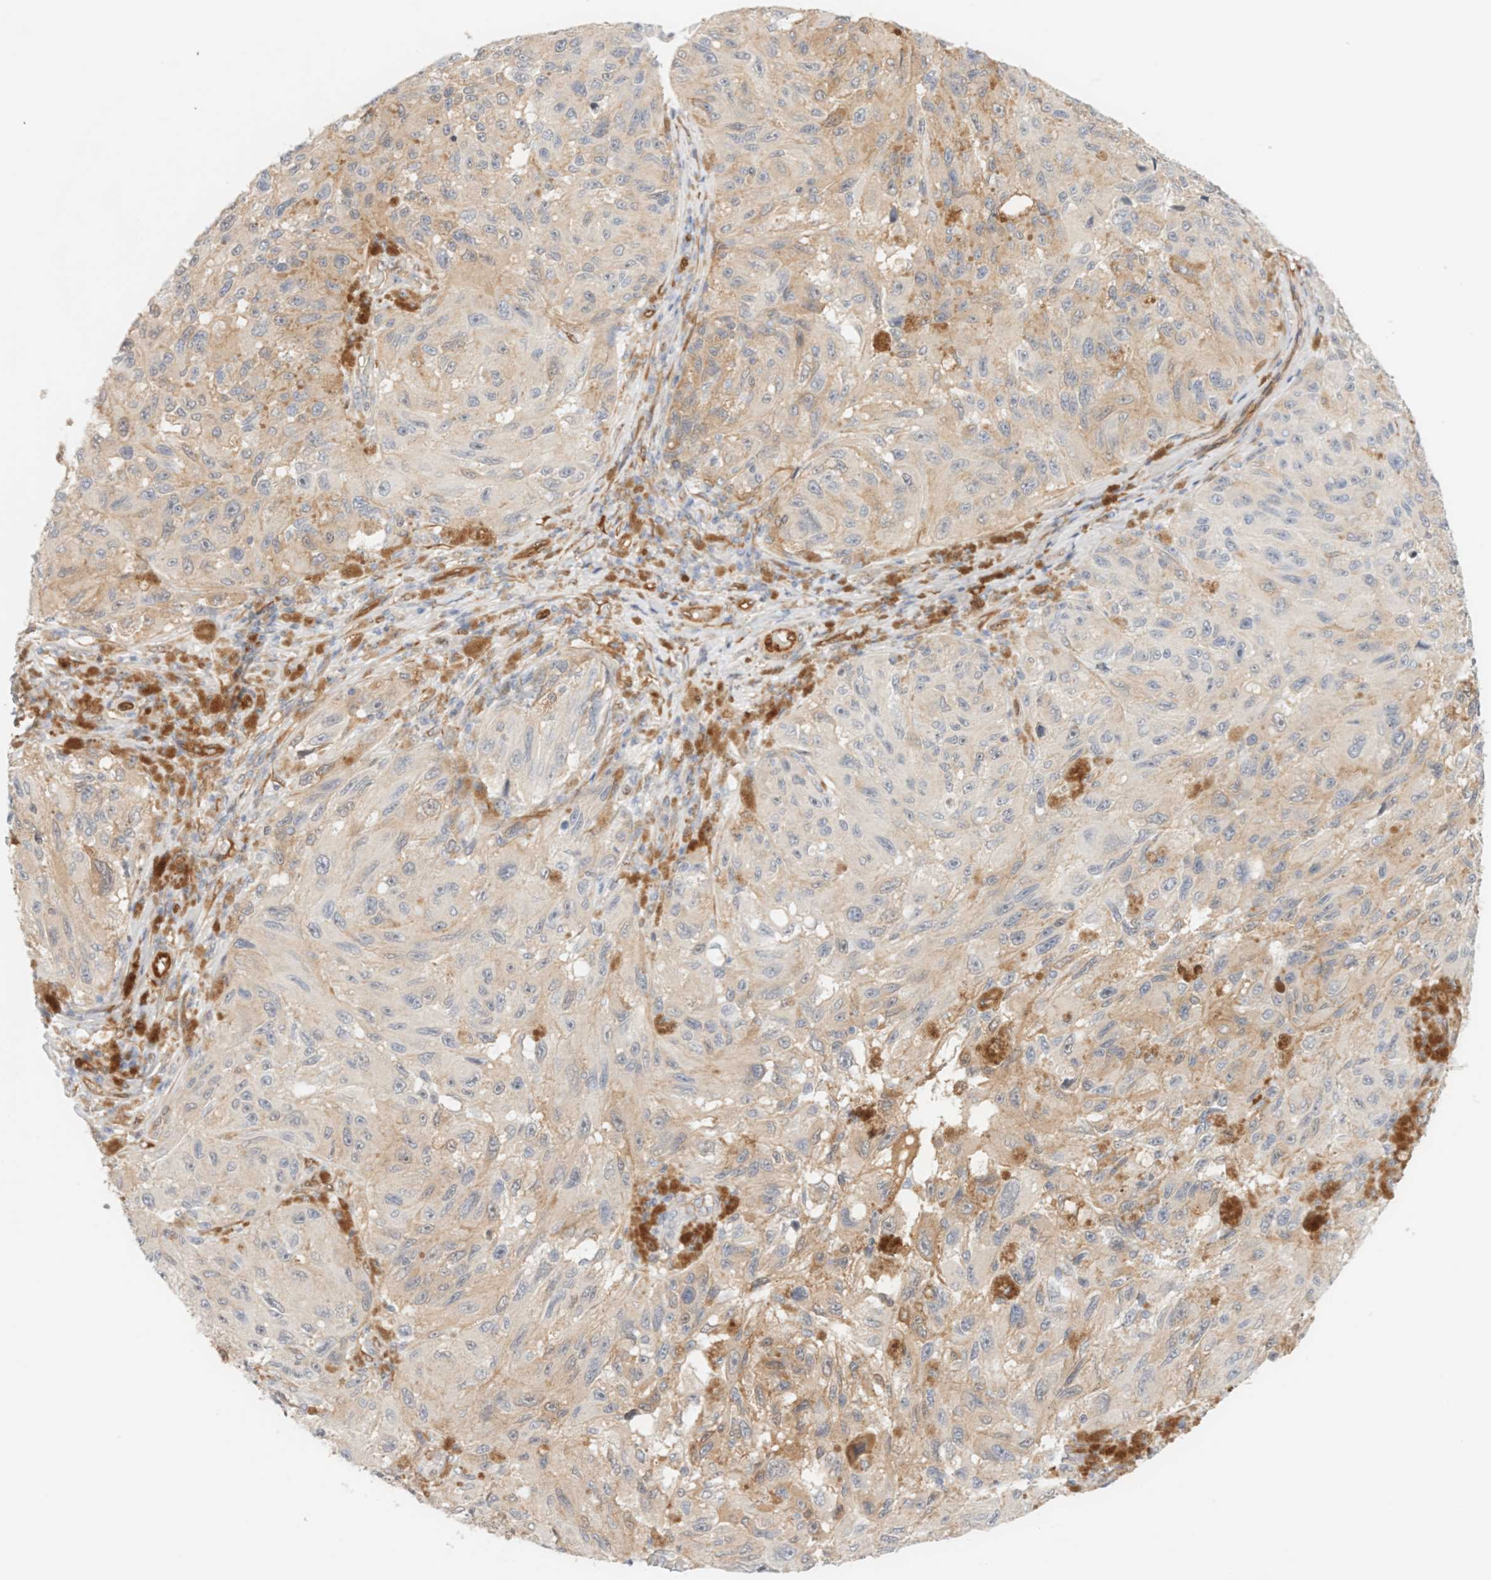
{"staining": {"intensity": "moderate", "quantity": "25%-75%", "location": "cytoplasmic/membranous"}, "tissue": "melanoma", "cell_type": "Tumor cells", "image_type": "cancer", "snomed": [{"axis": "morphology", "description": "Malignant melanoma, NOS"}, {"axis": "topography", "description": "Skin"}], "caption": "A brown stain shows moderate cytoplasmic/membranous positivity of a protein in human melanoma tumor cells. (IHC, brightfield microscopy, high magnification).", "gene": "LMCD1", "patient": {"sex": "female", "age": 73}}